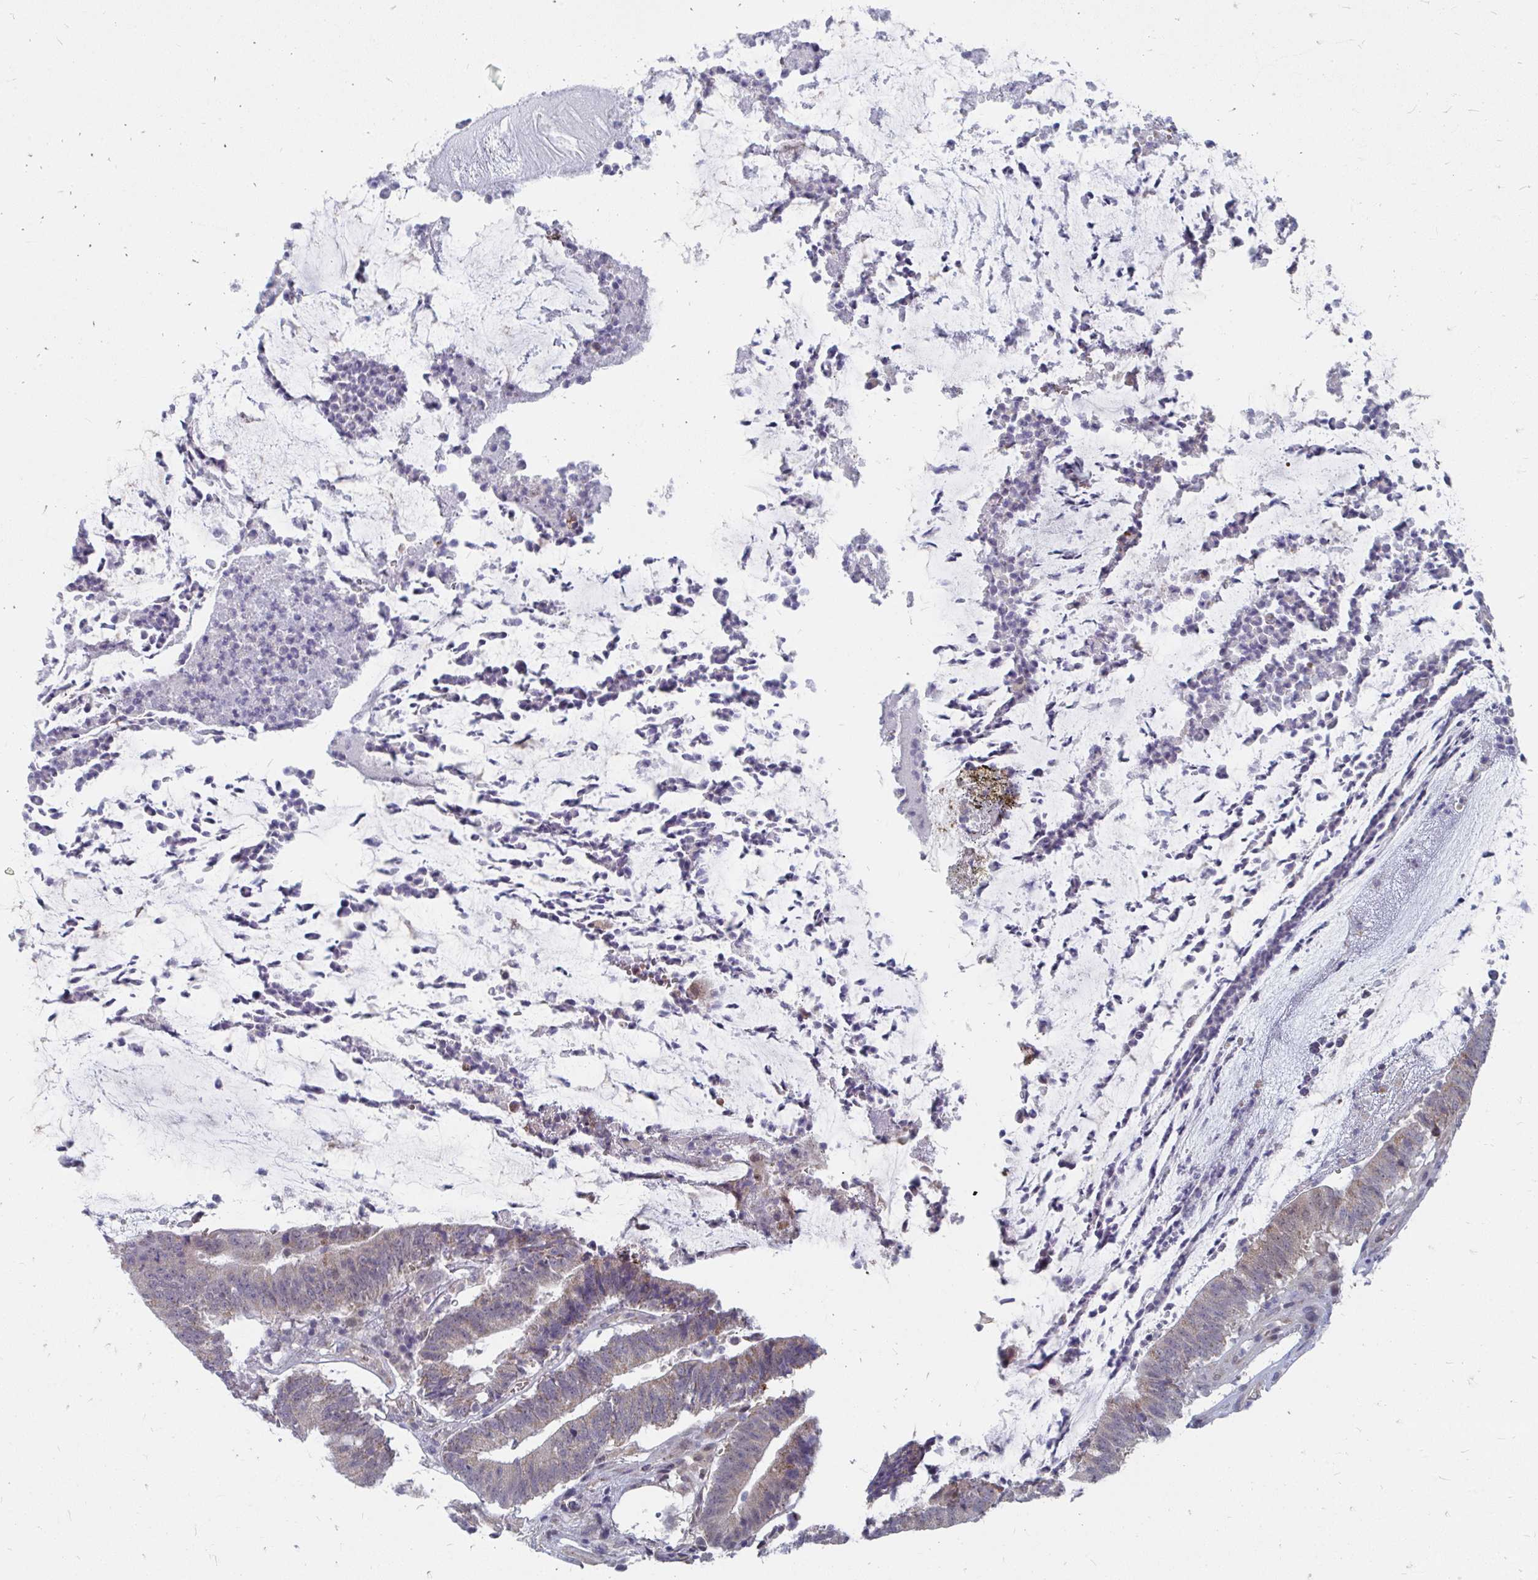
{"staining": {"intensity": "weak", "quantity": ">75%", "location": "cytoplasmic/membranous"}, "tissue": "colorectal cancer", "cell_type": "Tumor cells", "image_type": "cancer", "snomed": [{"axis": "morphology", "description": "Adenocarcinoma, NOS"}, {"axis": "topography", "description": "Colon"}], "caption": "Immunohistochemistry (IHC) of human colorectal adenocarcinoma demonstrates low levels of weak cytoplasmic/membranous staining in approximately >75% of tumor cells.", "gene": "PABIR3", "patient": {"sex": "female", "age": 43}}